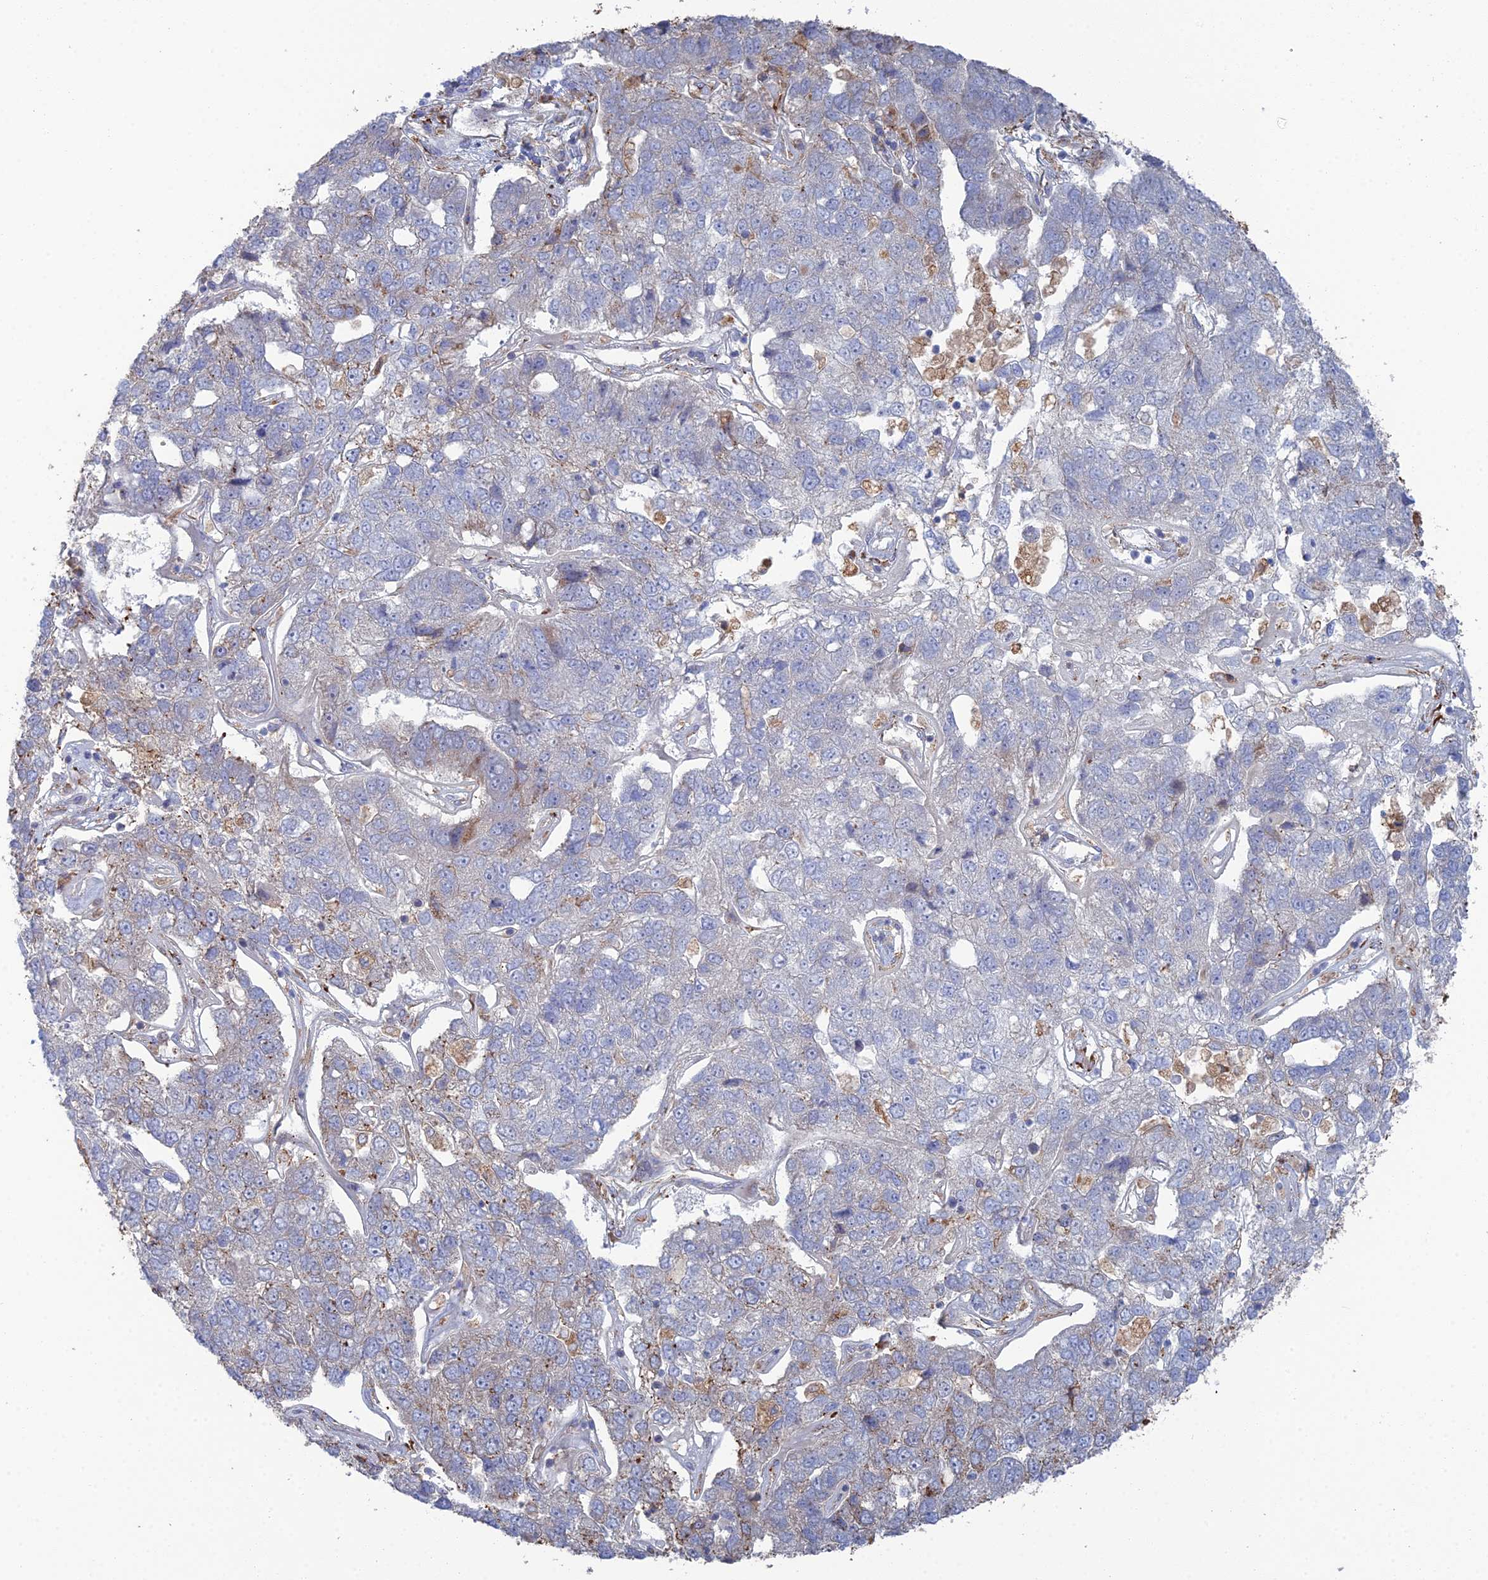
{"staining": {"intensity": "weak", "quantity": "<25%", "location": "cytoplasmic/membranous"}, "tissue": "pancreatic cancer", "cell_type": "Tumor cells", "image_type": "cancer", "snomed": [{"axis": "morphology", "description": "Adenocarcinoma, NOS"}, {"axis": "topography", "description": "Pancreas"}], "caption": "Tumor cells are negative for brown protein staining in pancreatic cancer.", "gene": "TRAPPC6A", "patient": {"sex": "female", "age": 61}}